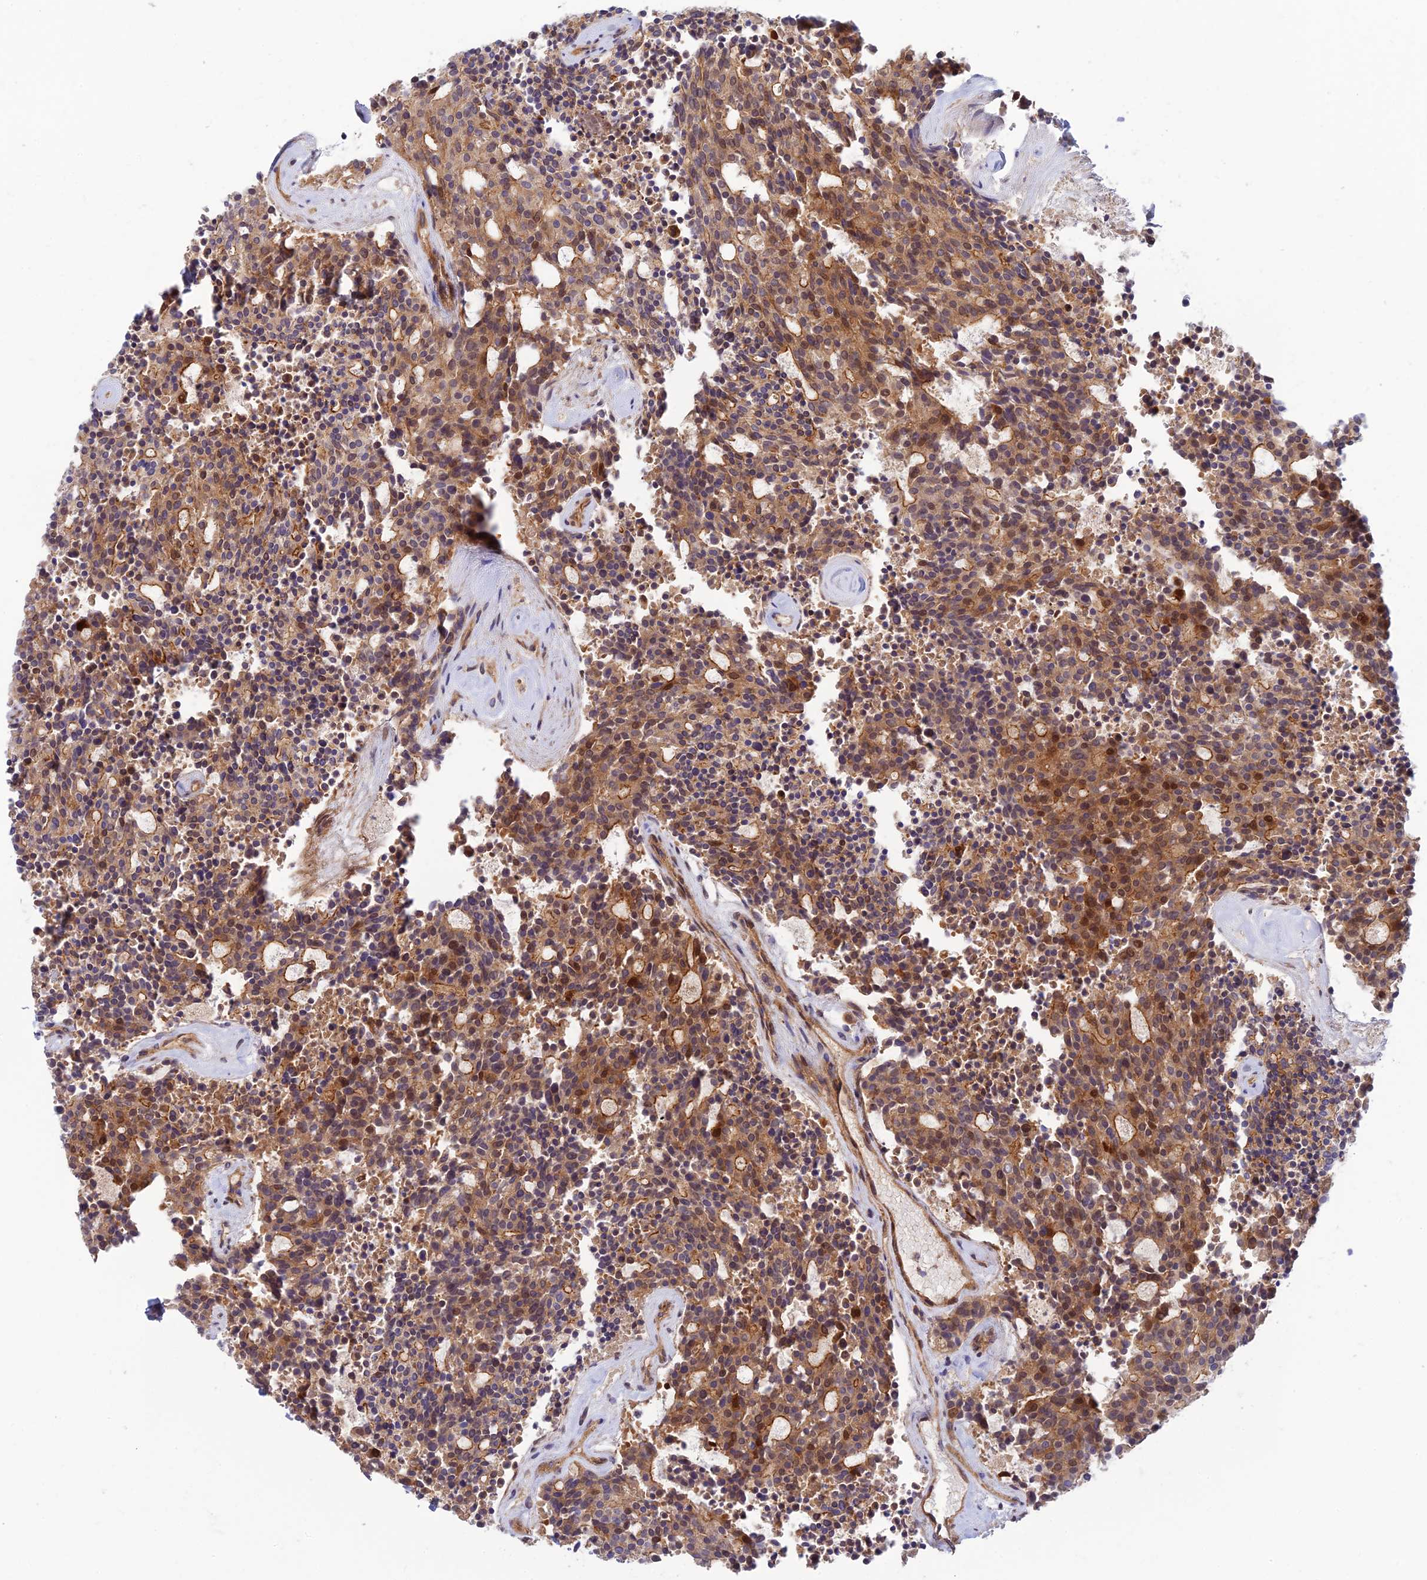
{"staining": {"intensity": "moderate", "quantity": ">75%", "location": "cytoplasmic/membranous,nuclear"}, "tissue": "carcinoid", "cell_type": "Tumor cells", "image_type": "cancer", "snomed": [{"axis": "morphology", "description": "Carcinoid, malignant, NOS"}, {"axis": "topography", "description": "Pancreas"}], "caption": "A histopathology image of human carcinoid (malignant) stained for a protein reveals moderate cytoplasmic/membranous and nuclear brown staining in tumor cells. The protein is stained brown, and the nuclei are stained in blue (DAB (3,3'-diaminobenzidine) IHC with brightfield microscopy, high magnification).", "gene": "PPP1R12C", "patient": {"sex": "female", "age": 54}}